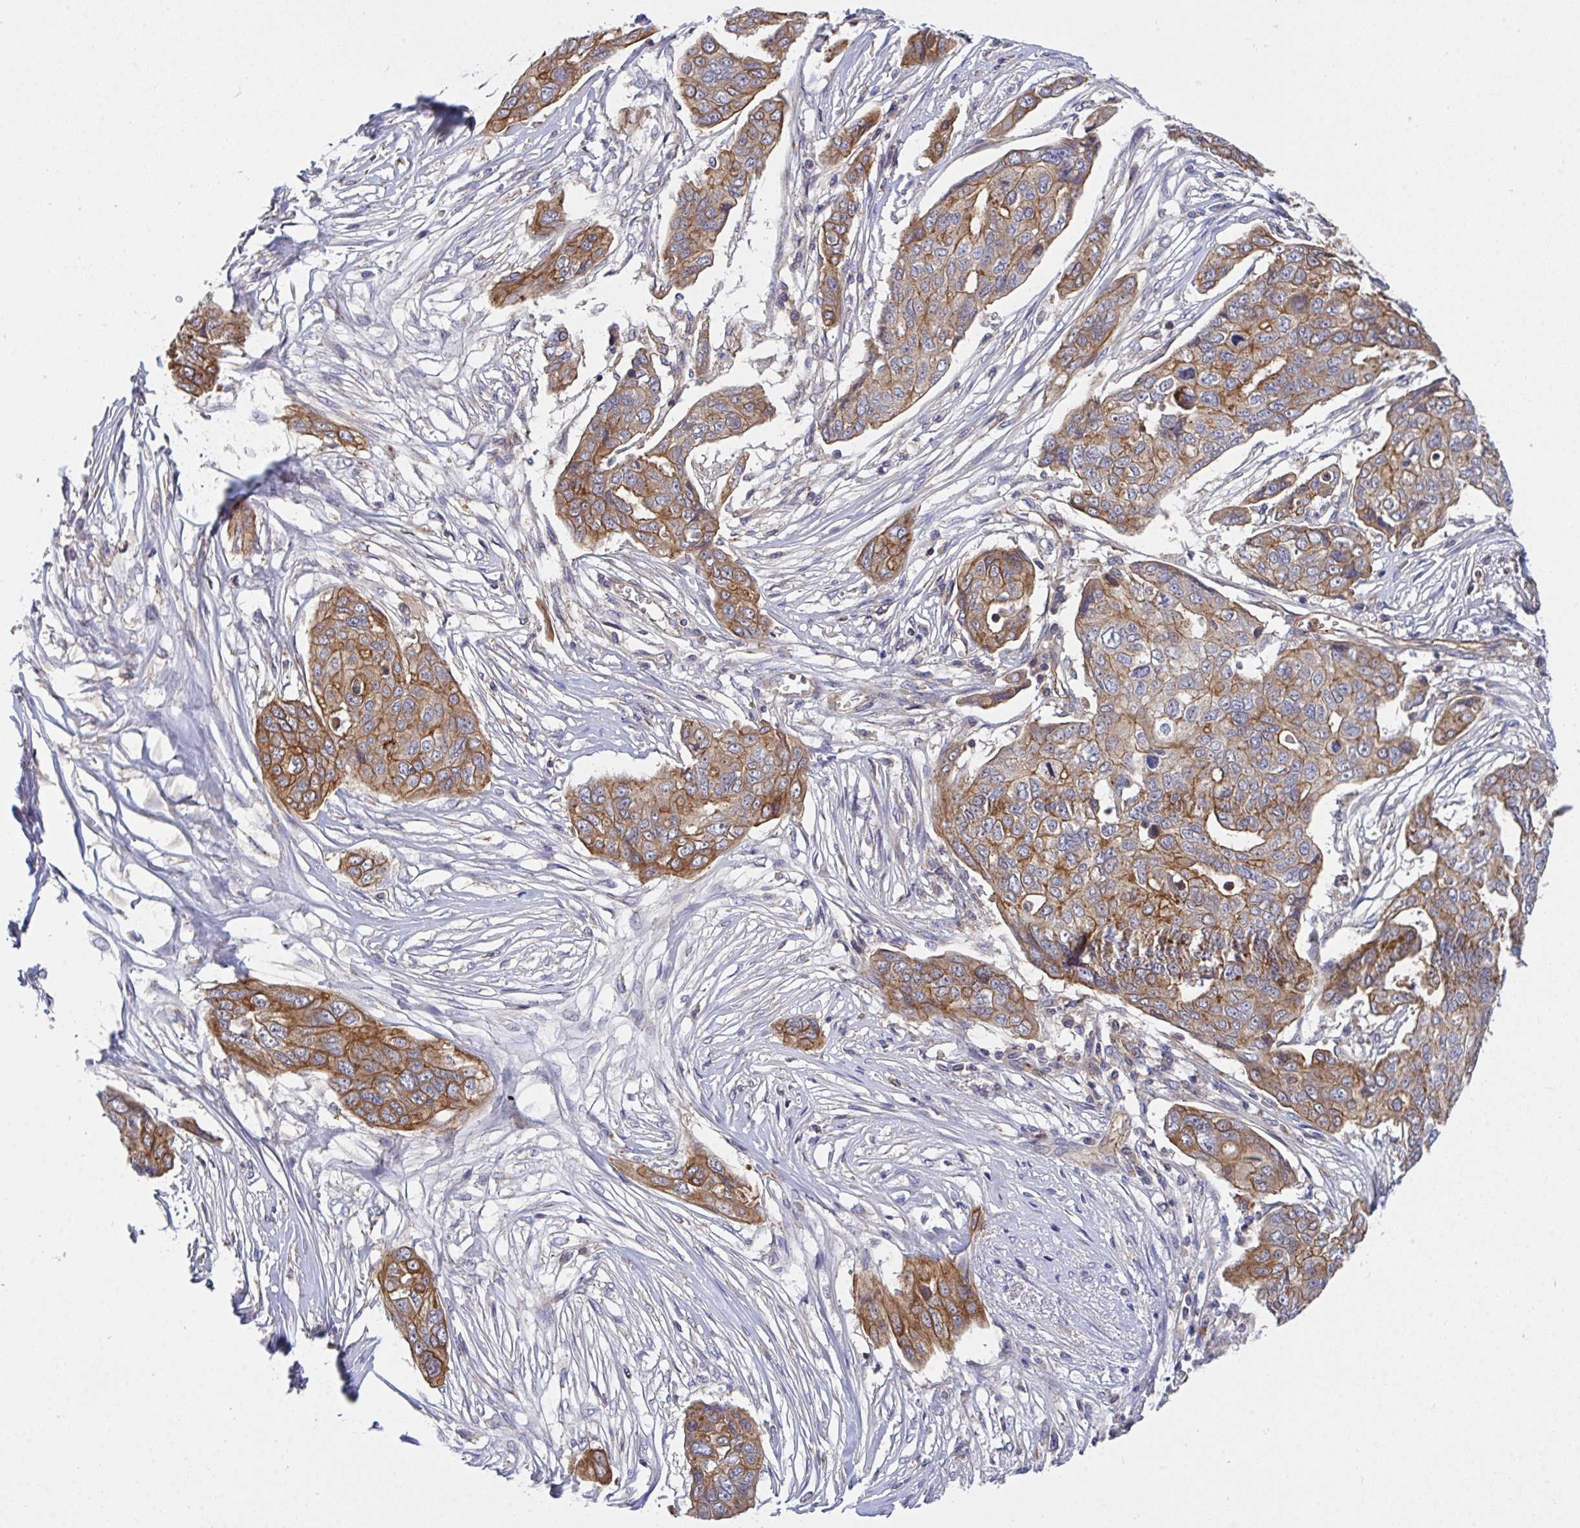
{"staining": {"intensity": "moderate", "quantity": ">75%", "location": "cytoplasmic/membranous"}, "tissue": "ovarian cancer", "cell_type": "Tumor cells", "image_type": "cancer", "snomed": [{"axis": "morphology", "description": "Carcinoma, endometroid"}, {"axis": "topography", "description": "Ovary"}], "caption": "Endometroid carcinoma (ovarian) tissue exhibits moderate cytoplasmic/membranous positivity in approximately >75% of tumor cells", "gene": "C4orf36", "patient": {"sex": "female", "age": 70}}